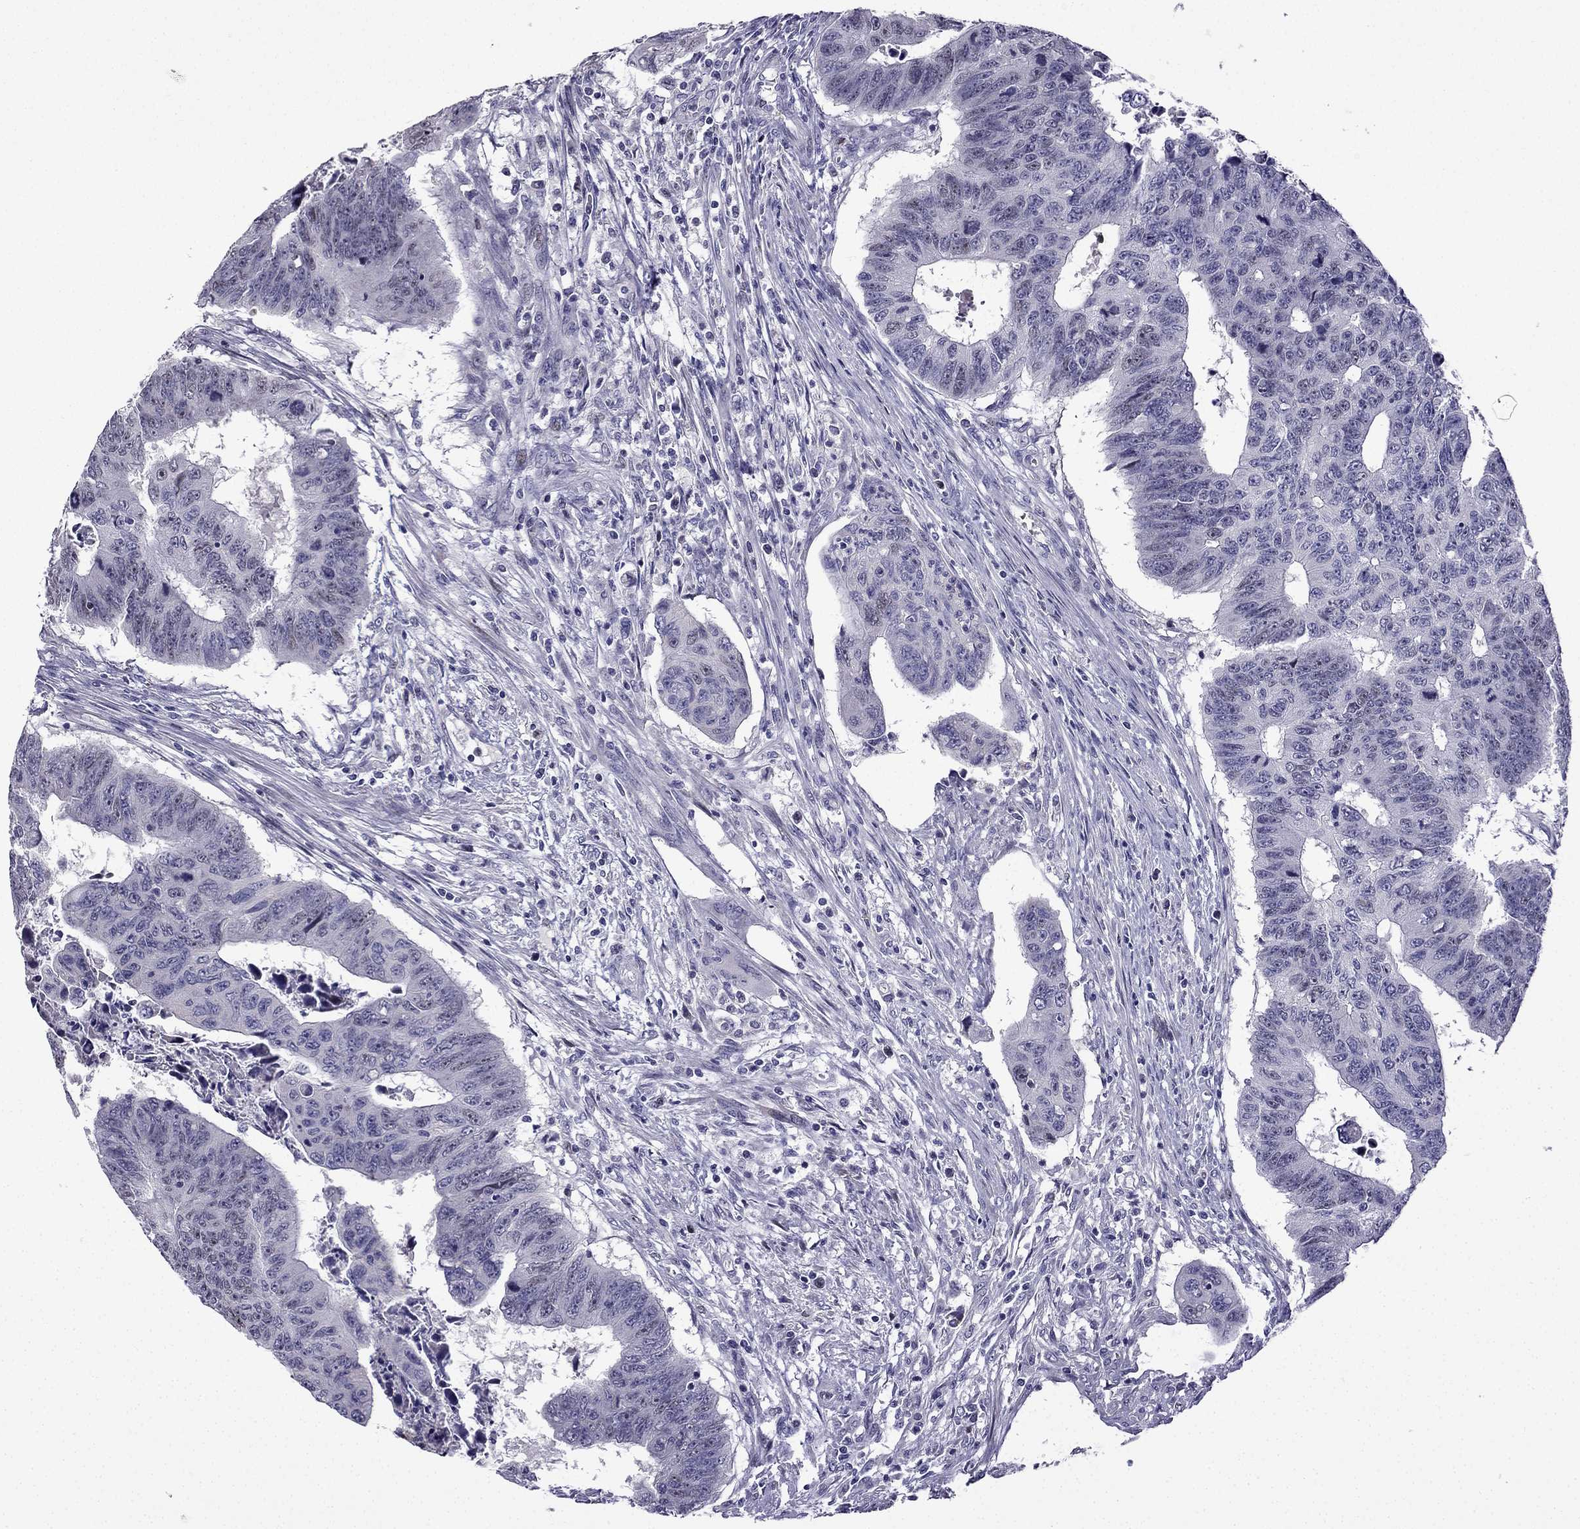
{"staining": {"intensity": "negative", "quantity": "none", "location": "none"}, "tissue": "colorectal cancer", "cell_type": "Tumor cells", "image_type": "cancer", "snomed": [{"axis": "morphology", "description": "Adenocarcinoma, NOS"}, {"axis": "topography", "description": "Rectum"}], "caption": "Immunohistochemistry (IHC) histopathology image of human colorectal adenocarcinoma stained for a protein (brown), which displays no staining in tumor cells.", "gene": "UHRF1", "patient": {"sex": "female", "age": 85}}